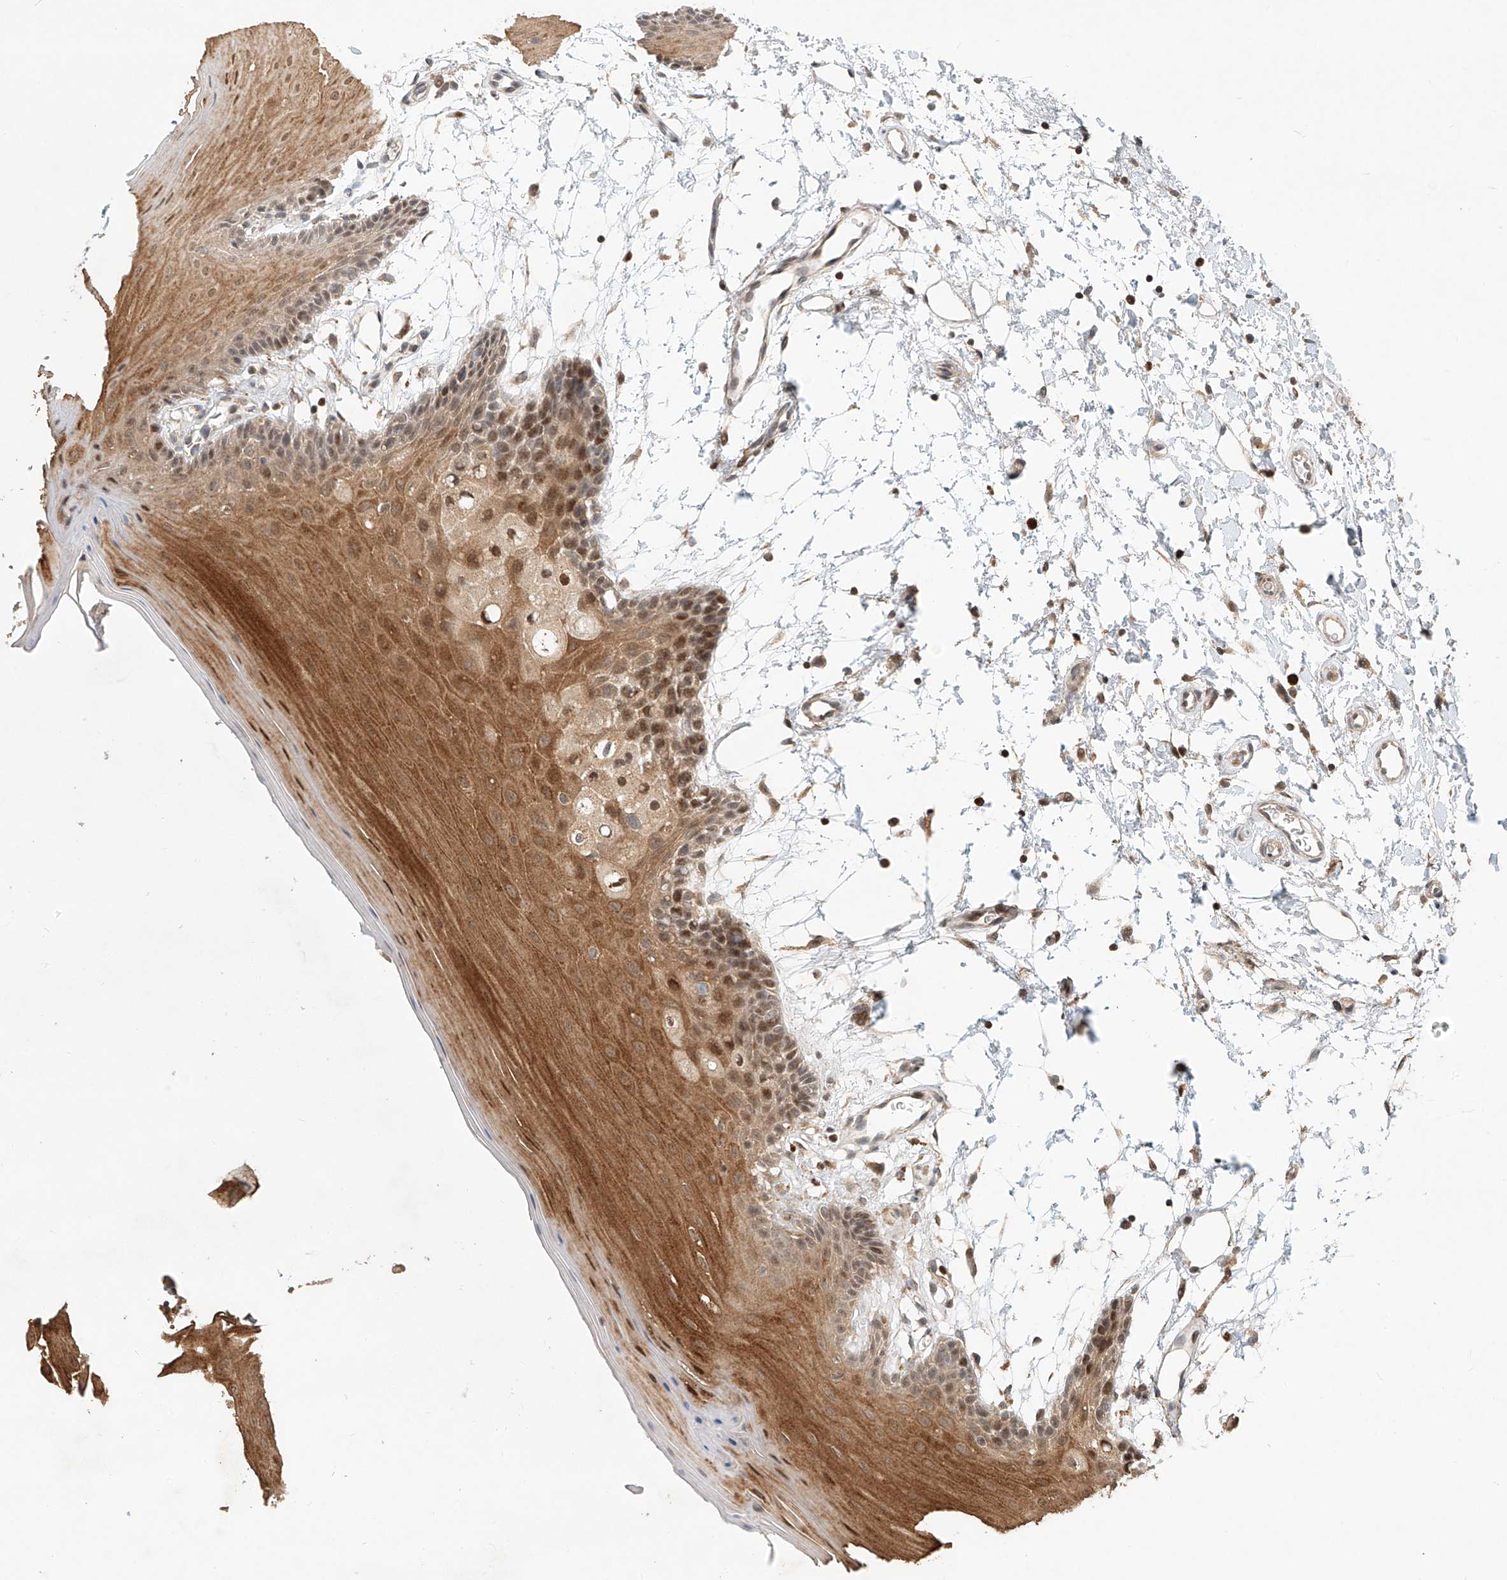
{"staining": {"intensity": "moderate", "quantity": ">75%", "location": "cytoplasmic/membranous,nuclear"}, "tissue": "oral mucosa", "cell_type": "Squamous epithelial cells", "image_type": "normal", "snomed": [{"axis": "morphology", "description": "Normal tissue, NOS"}, {"axis": "topography", "description": "Skeletal muscle"}, {"axis": "topography", "description": "Oral tissue"}, {"axis": "topography", "description": "Salivary gland"}, {"axis": "topography", "description": "Peripheral nerve tissue"}], "caption": "Immunohistochemical staining of benign oral mucosa shows moderate cytoplasmic/membranous,nuclear protein positivity in about >75% of squamous epithelial cells.", "gene": "SYTL3", "patient": {"sex": "male", "age": 54}}